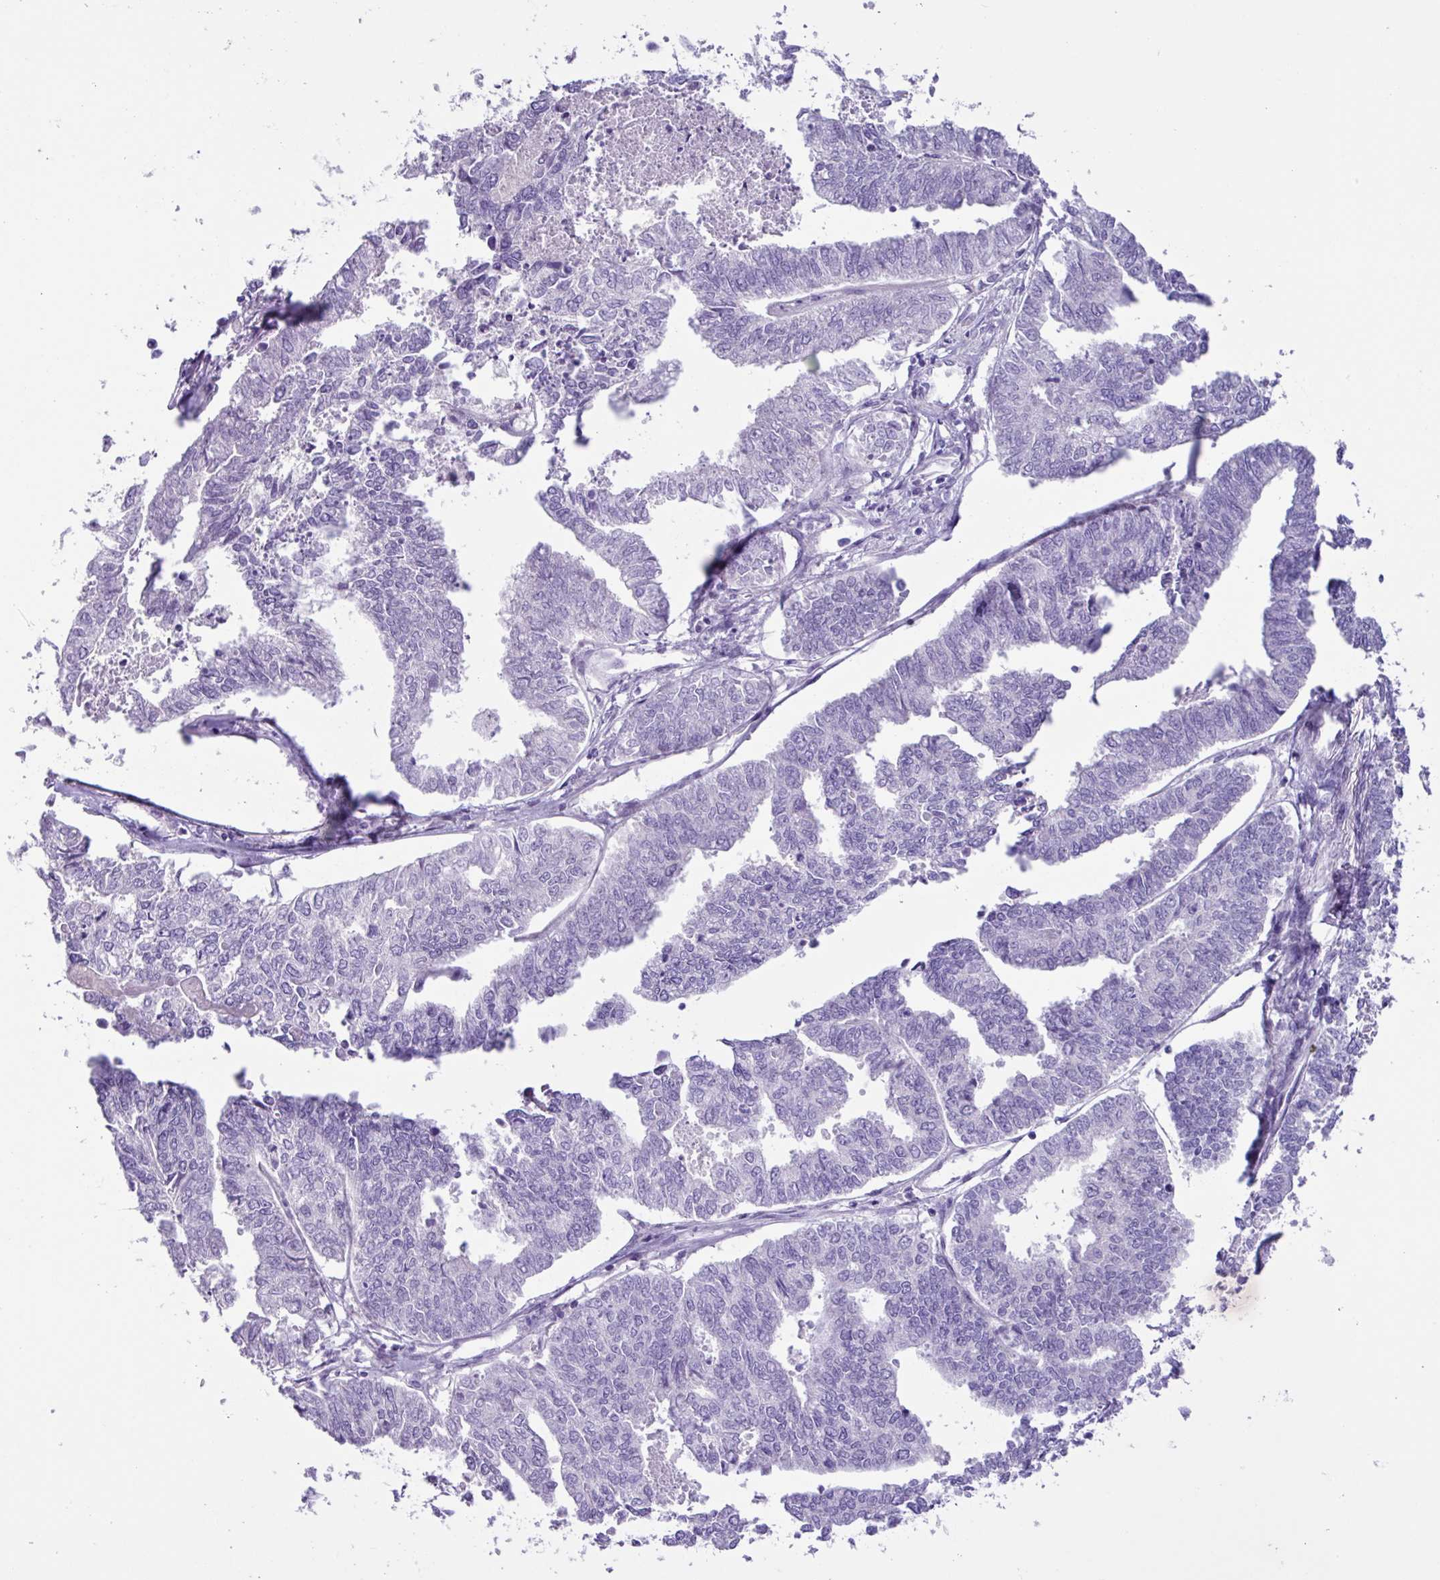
{"staining": {"intensity": "negative", "quantity": "none", "location": "none"}, "tissue": "endometrial cancer", "cell_type": "Tumor cells", "image_type": "cancer", "snomed": [{"axis": "morphology", "description": "Adenocarcinoma, NOS"}, {"axis": "topography", "description": "Endometrium"}], "caption": "An immunohistochemistry (IHC) micrograph of adenocarcinoma (endometrial) is shown. There is no staining in tumor cells of adenocarcinoma (endometrial). (DAB IHC with hematoxylin counter stain).", "gene": "MRM2", "patient": {"sex": "female", "age": 73}}